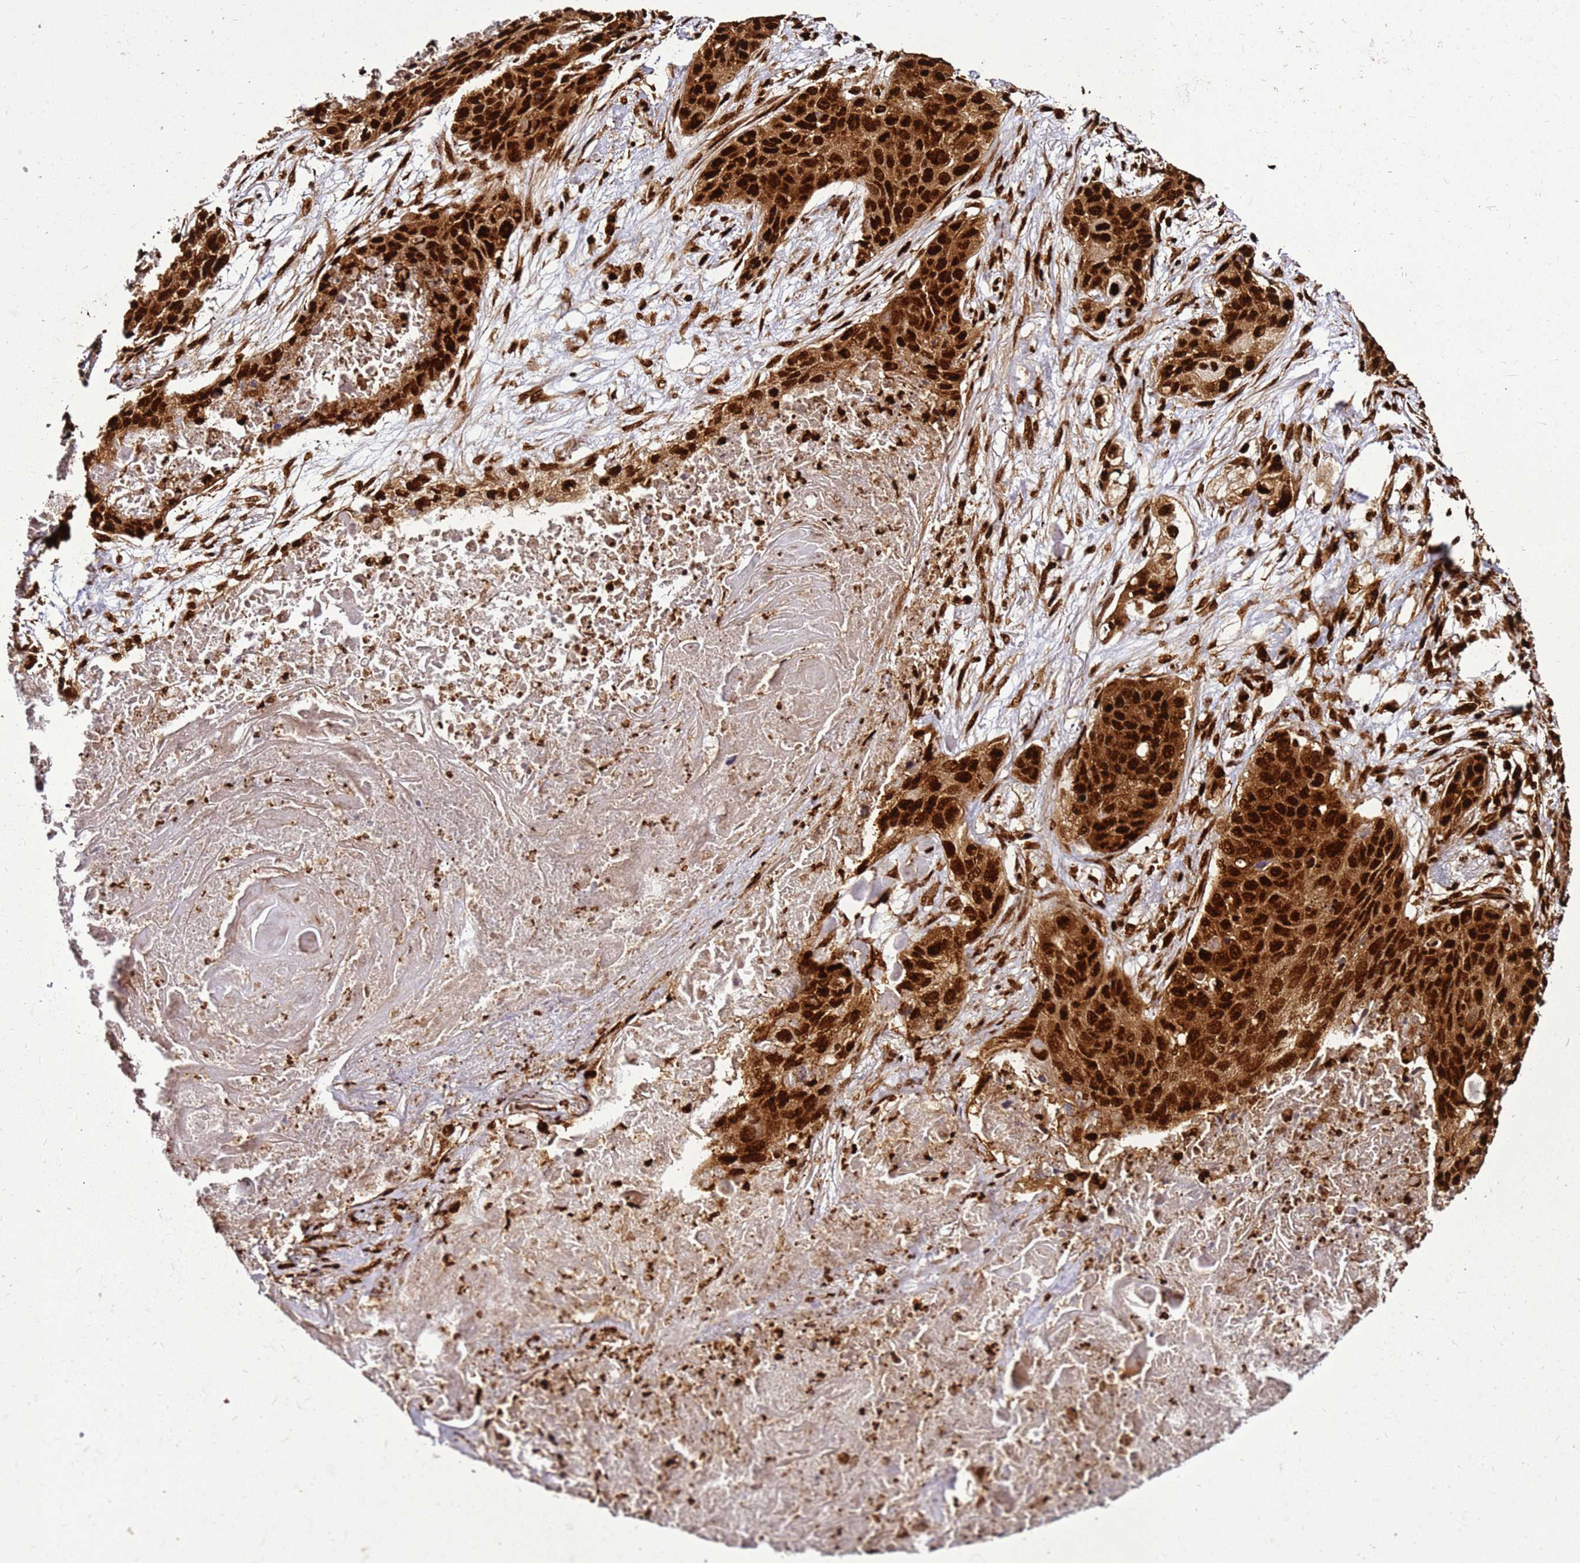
{"staining": {"intensity": "strong", "quantity": ">75%", "location": "cytoplasmic/membranous,nuclear"}, "tissue": "lung cancer", "cell_type": "Tumor cells", "image_type": "cancer", "snomed": [{"axis": "morphology", "description": "Squamous cell carcinoma, NOS"}, {"axis": "topography", "description": "Lung"}], "caption": "Immunohistochemical staining of human lung cancer (squamous cell carcinoma) demonstrates high levels of strong cytoplasmic/membranous and nuclear staining in approximately >75% of tumor cells.", "gene": "HNRNPAB", "patient": {"sex": "female", "age": 63}}